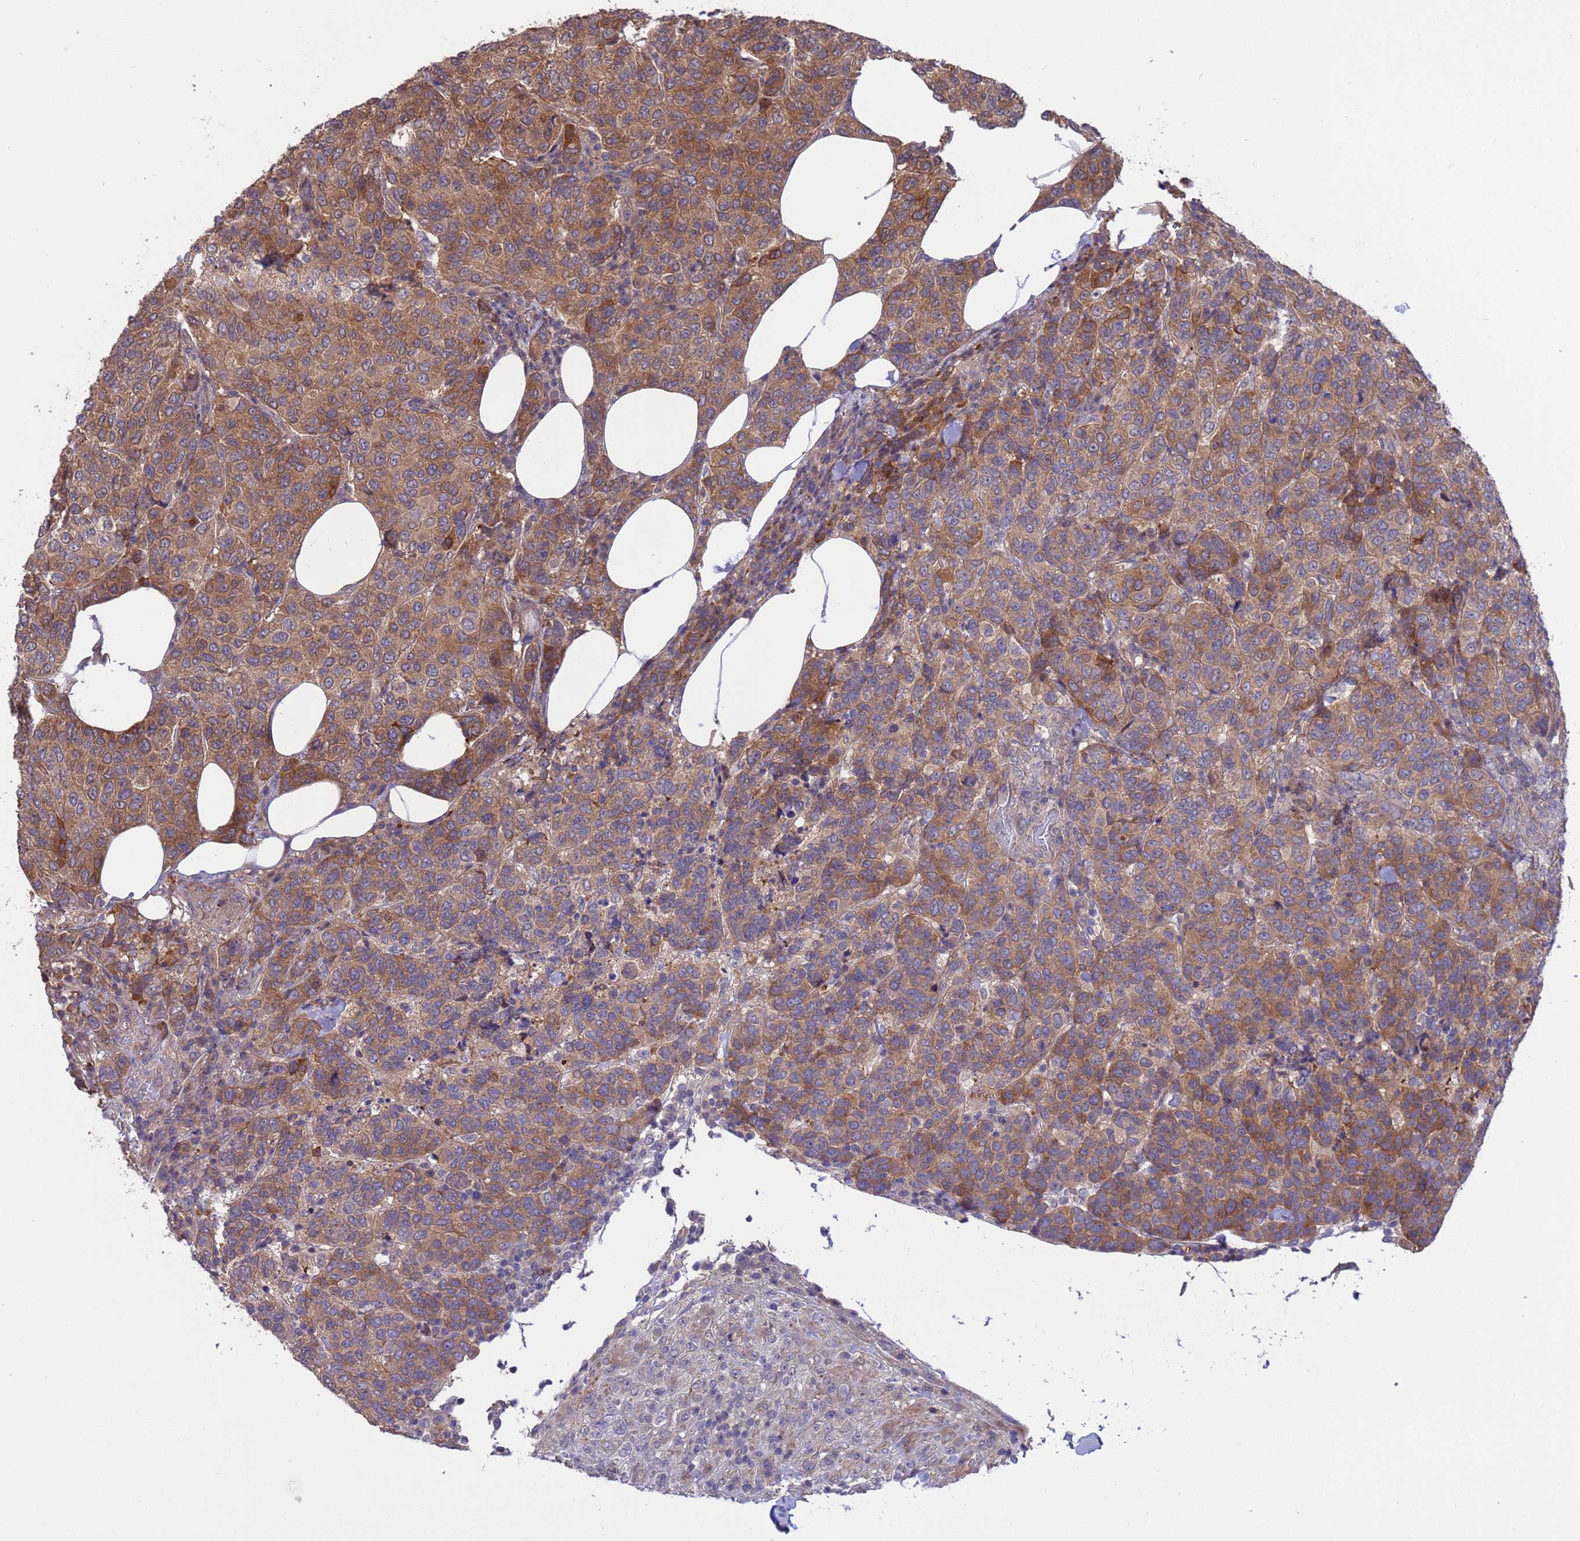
{"staining": {"intensity": "moderate", "quantity": ">75%", "location": "cytoplasmic/membranous"}, "tissue": "breast cancer", "cell_type": "Tumor cells", "image_type": "cancer", "snomed": [{"axis": "morphology", "description": "Duct carcinoma"}, {"axis": "topography", "description": "Breast"}], "caption": "A brown stain shows moderate cytoplasmic/membranous positivity of a protein in invasive ductal carcinoma (breast) tumor cells.", "gene": "GJA10", "patient": {"sex": "female", "age": 55}}